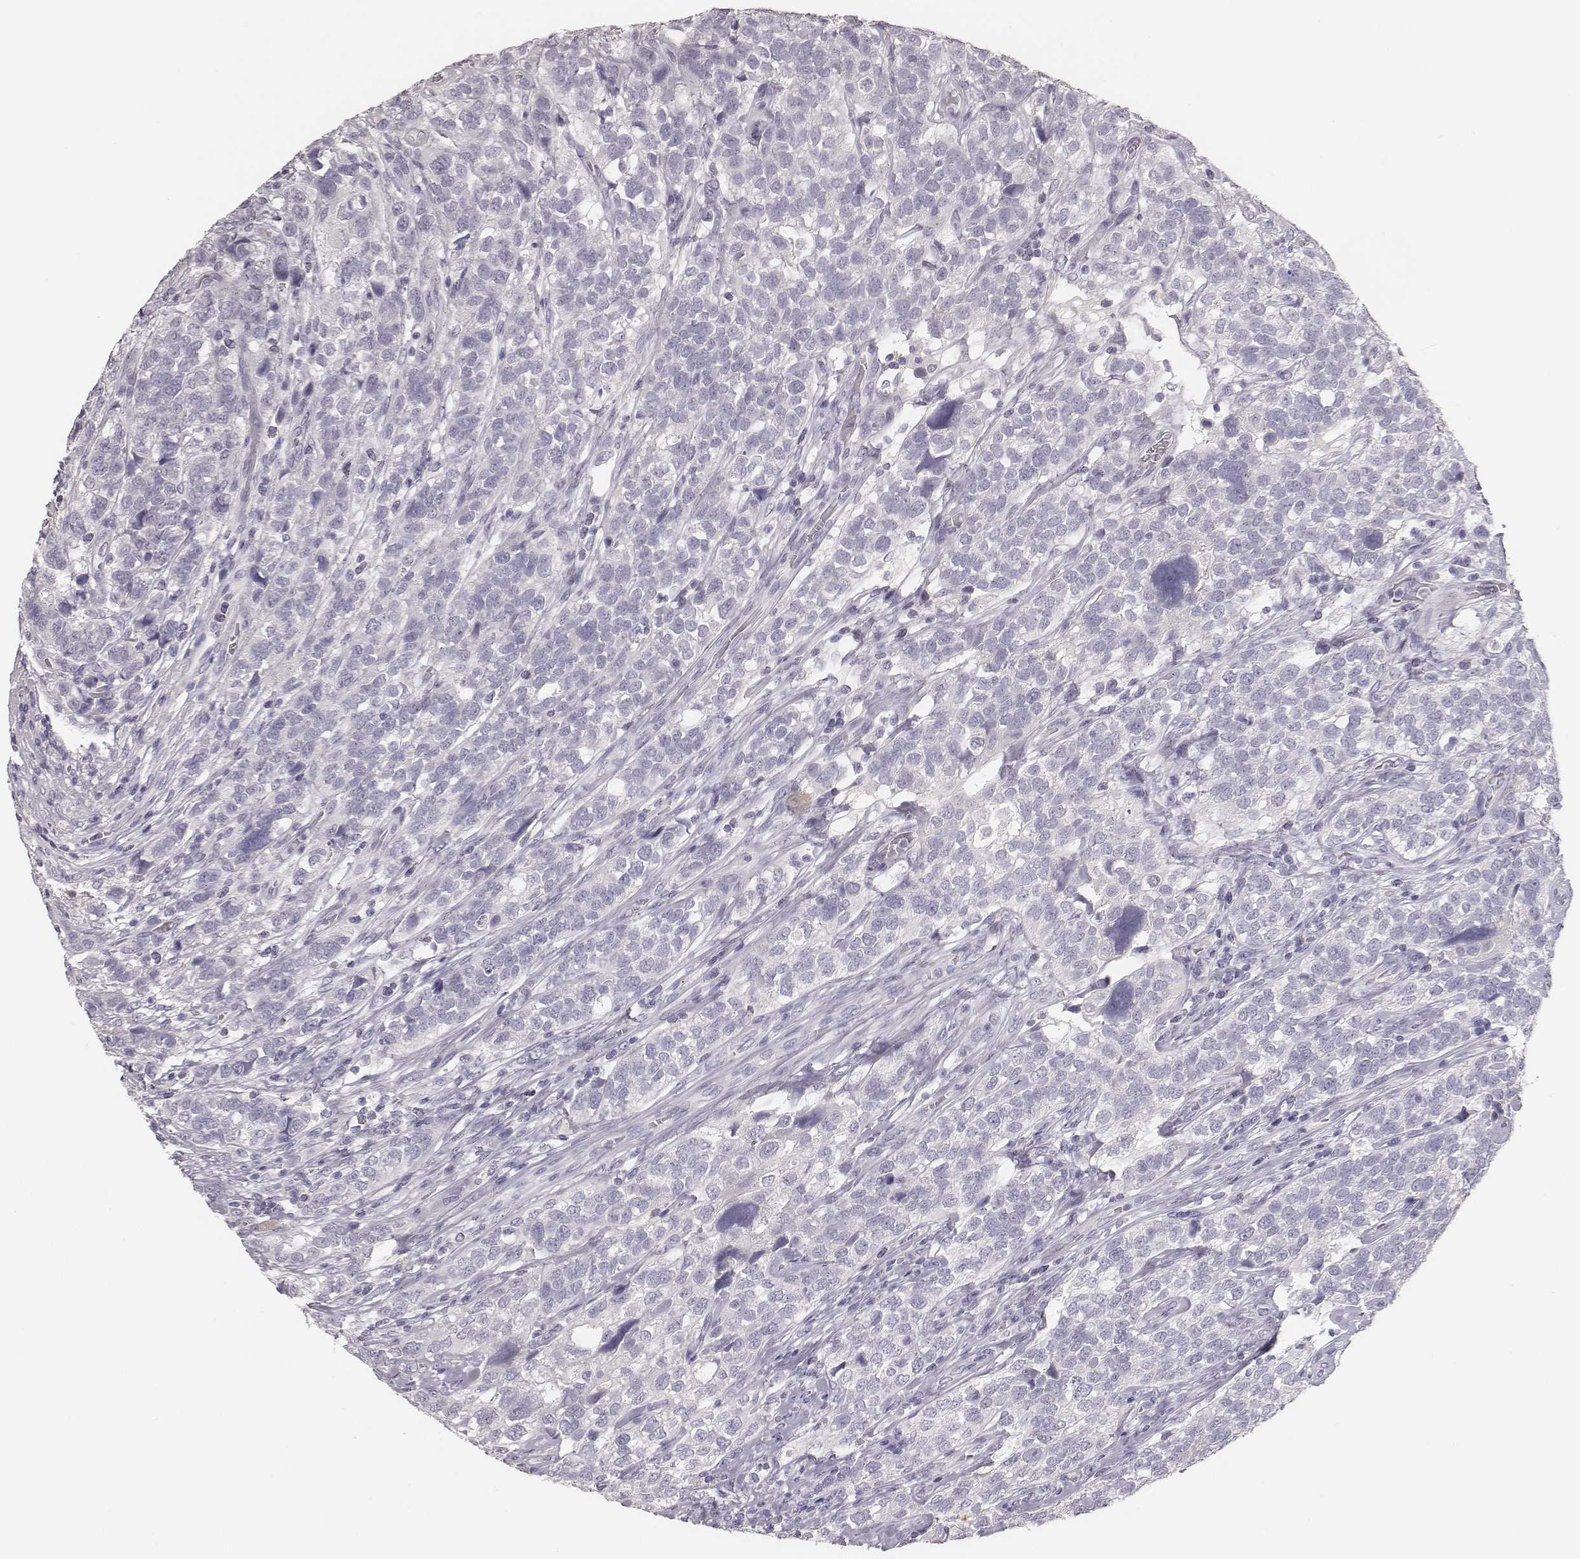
{"staining": {"intensity": "negative", "quantity": "none", "location": "none"}, "tissue": "urothelial cancer", "cell_type": "Tumor cells", "image_type": "cancer", "snomed": [{"axis": "morphology", "description": "Urothelial carcinoma, High grade"}, {"axis": "topography", "description": "Urinary bladder"}], "caption": "Urothelial carcinoma (high-grade) stained for a protein using IHC reveals no expression tumor cells.", "gene": "MYH6", "patient": {"sex": "female", "age": 58}}